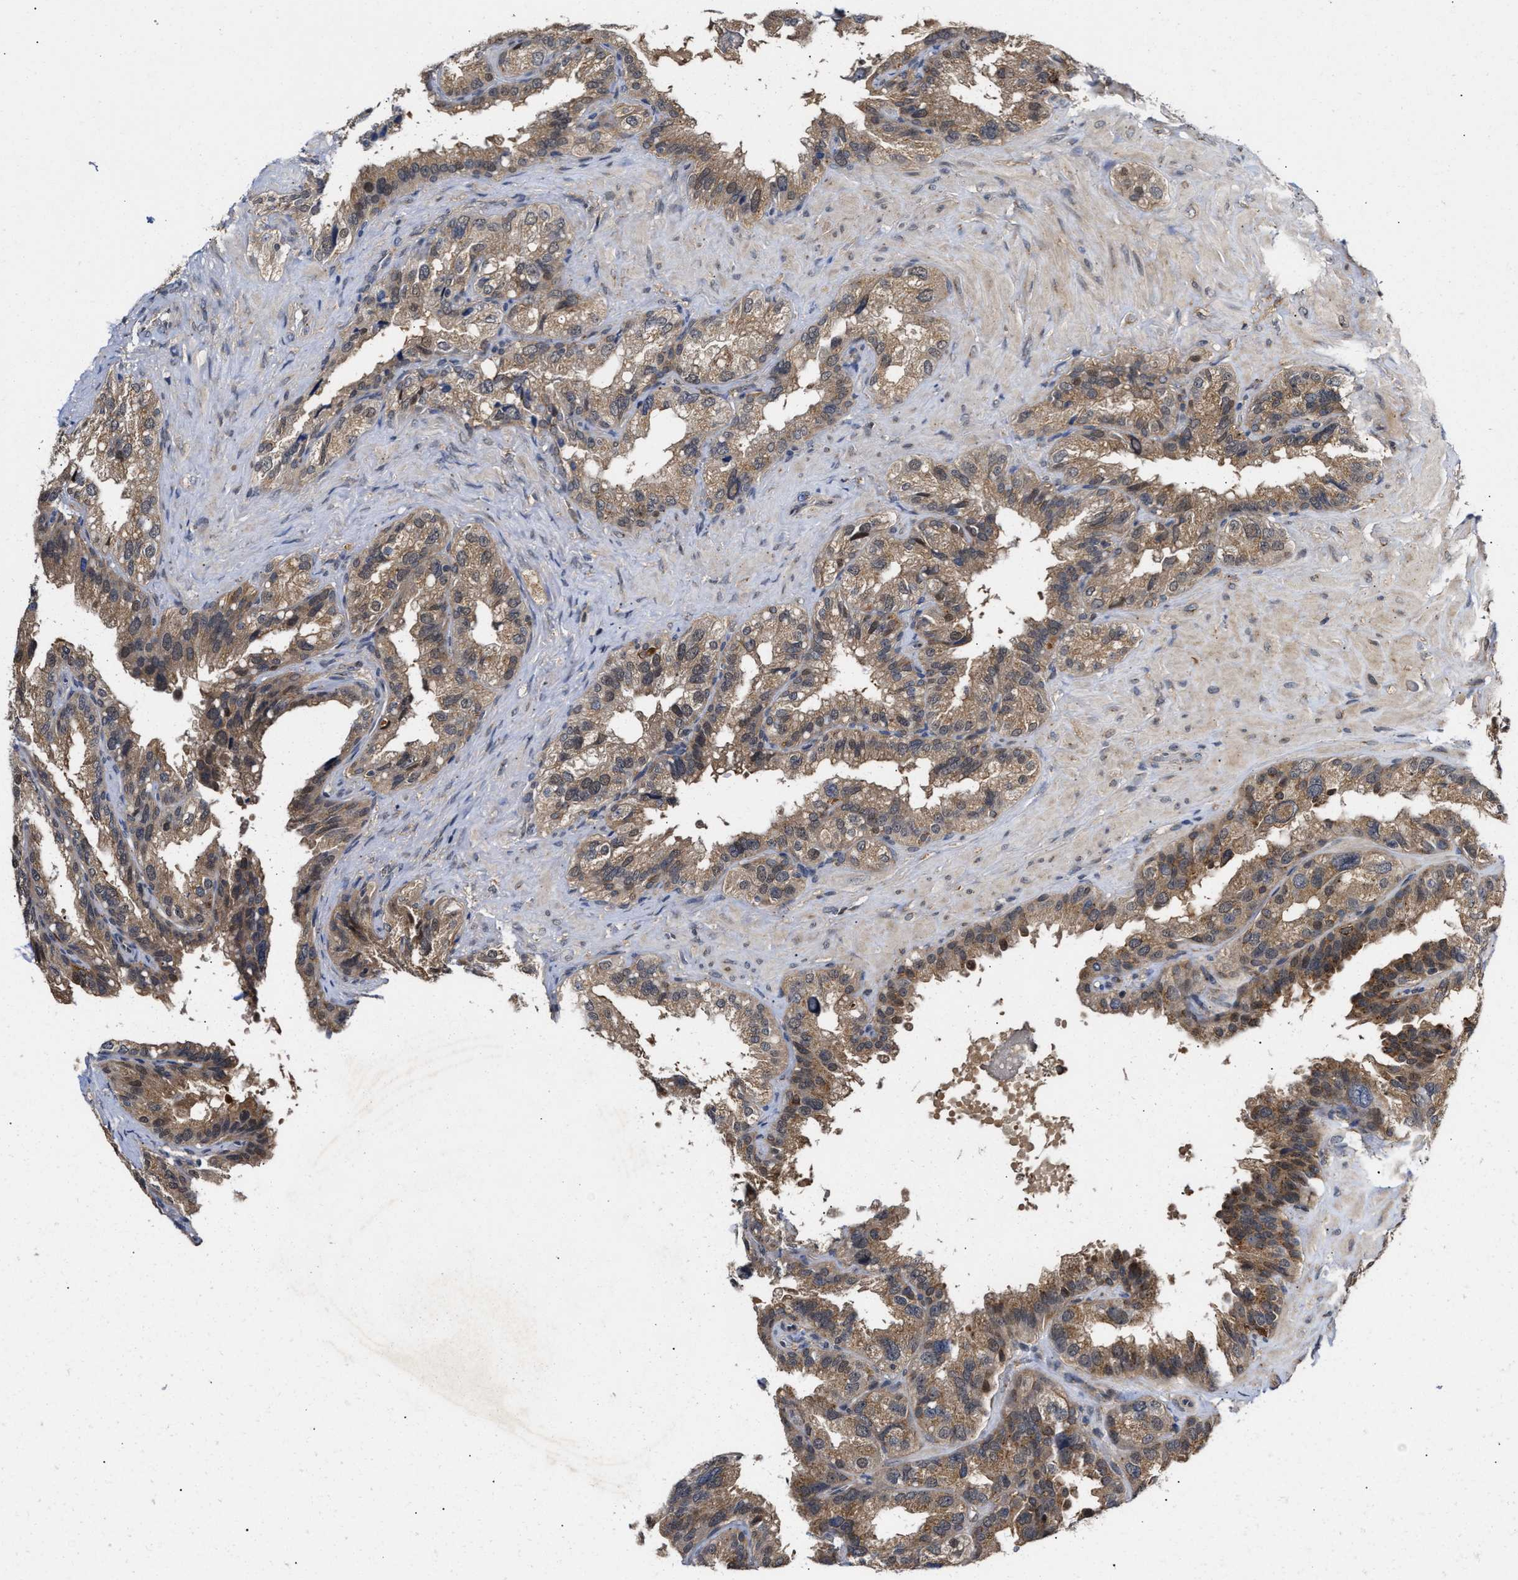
{"staining": {"intensity": "moderate", "quantity": ">75%", "location": "cytoplasmic/membranous"}, "tissue": "seminal vesicle", "cell_type": "Glandular cells", "image_type": "normal", "snomed": [{"axis": "morphology", "description": "Normal tissue, NOS"}, {"axis": "topography", "description": "Seminal veicle"}], "caption": "Seminal vesicle stained with DAB (3,3'-diaminobenzidine) IHC exhibits medium levels of moderate cytoplasmic/membranous expression in approximately >75% of glandular cells. (DAB IHC with brightfield microscopy, high magnification).", "gene": "CLIP2", "patient": {"sex": "male", "age": 68}}